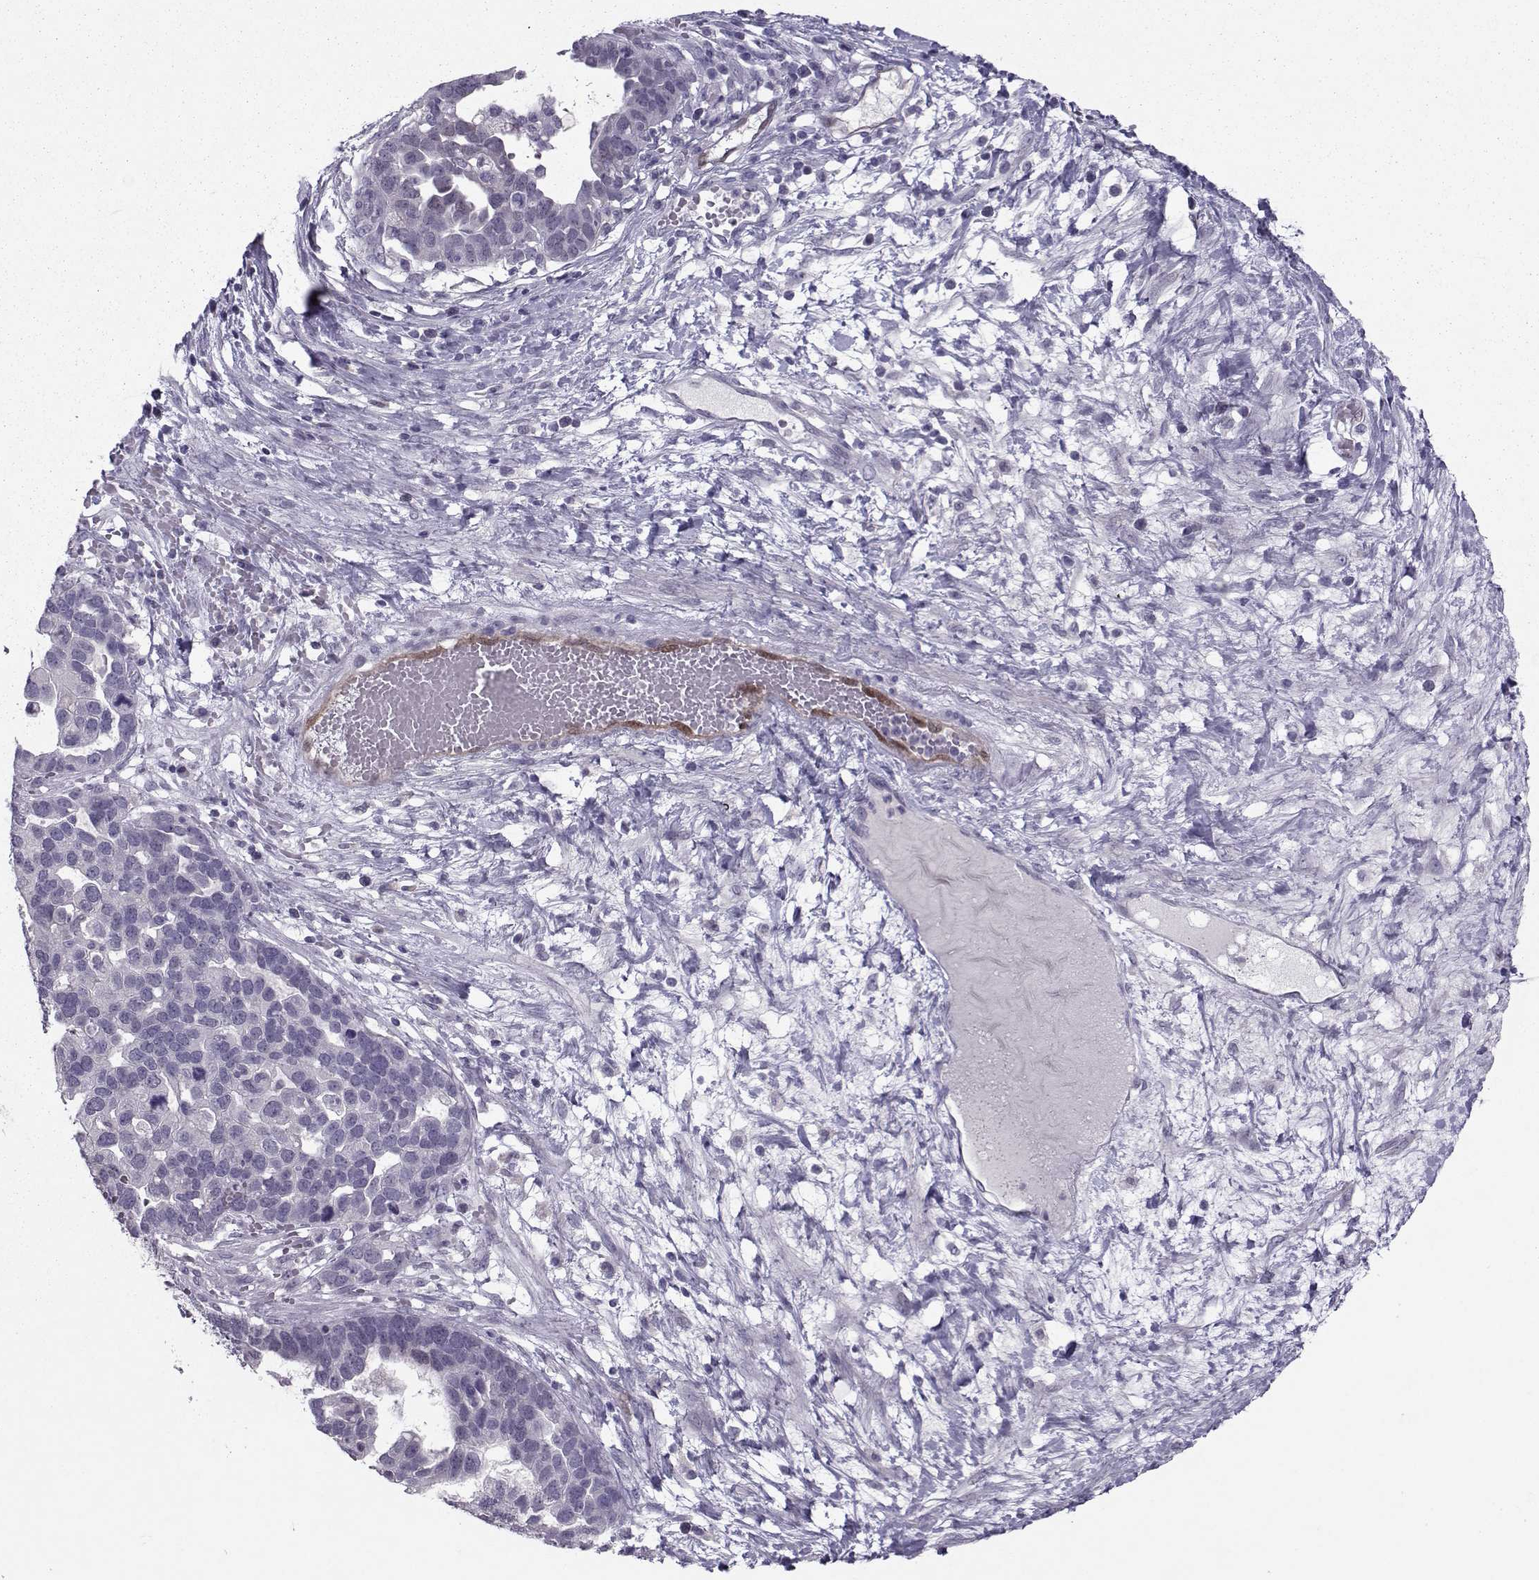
{"staining": {"intensity": "negative", "quantity": "none", "location": "none"}, "tissue": "ovarian cancer", "cell_type": "Tumor cells", "image_type": "cancer", "snomed": [{"axis": "morphology", "description": "Cystadenocarcinoma, serous, NOS"}, {"axis": "topography", "description": "Ovary"}], "caption": "Immunohistochemistry histopathology image of neoplastic tissue: serous cystadenocarcinoma (ovarian) stained with DAB (3,3'-diaminobenzidine) demonstrates no significant protein positivity in tumor cells. (Stains: DAB immunohistochemistry with hematoxylin counter stain, Microscopy: brightfield microscopy at high magnification).", "gene": "ASRGL1", "patient": {"sex": "female", "age": 54}}